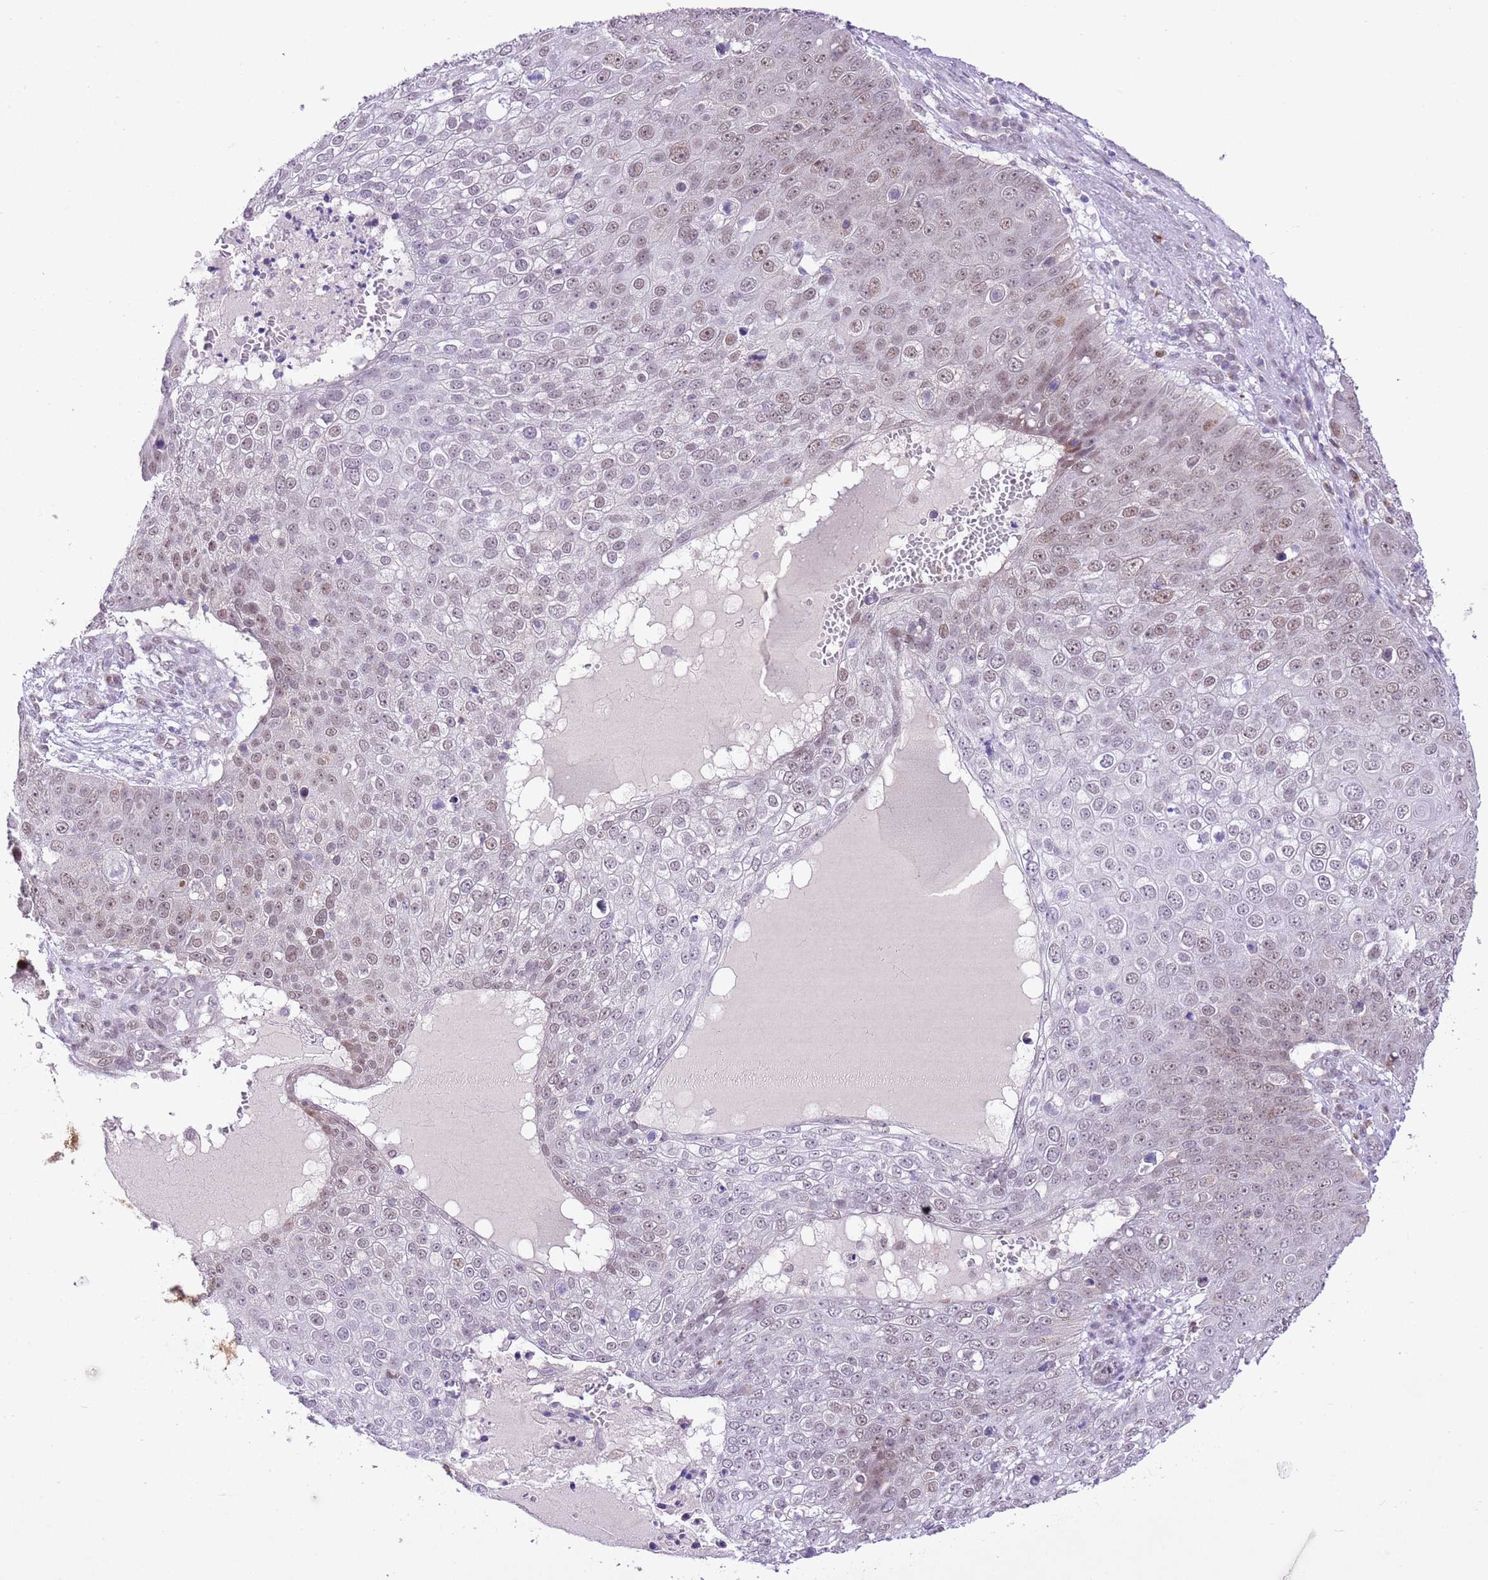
{"staining": {"intensity": "weak", "quantity": "25%-75%", "location": "nuclear"}, "tissue": "skin cancer", "cell_type": "Tumor cells", "image_type": "cancer", "snomed": [{"axis": "morphology", "description": "Squamous cell carcinoma, NOS"}, {"axis": "topography", "description": "Skin"}], "caption": "Immunohistochemical staining of skin squamous cell carcinoma exhibits low levels of weak nuclear expression in approximately 25%-75% of tumor cells.", "gene": "NACC2", "patient": {"sex": "male", "age": 71}}